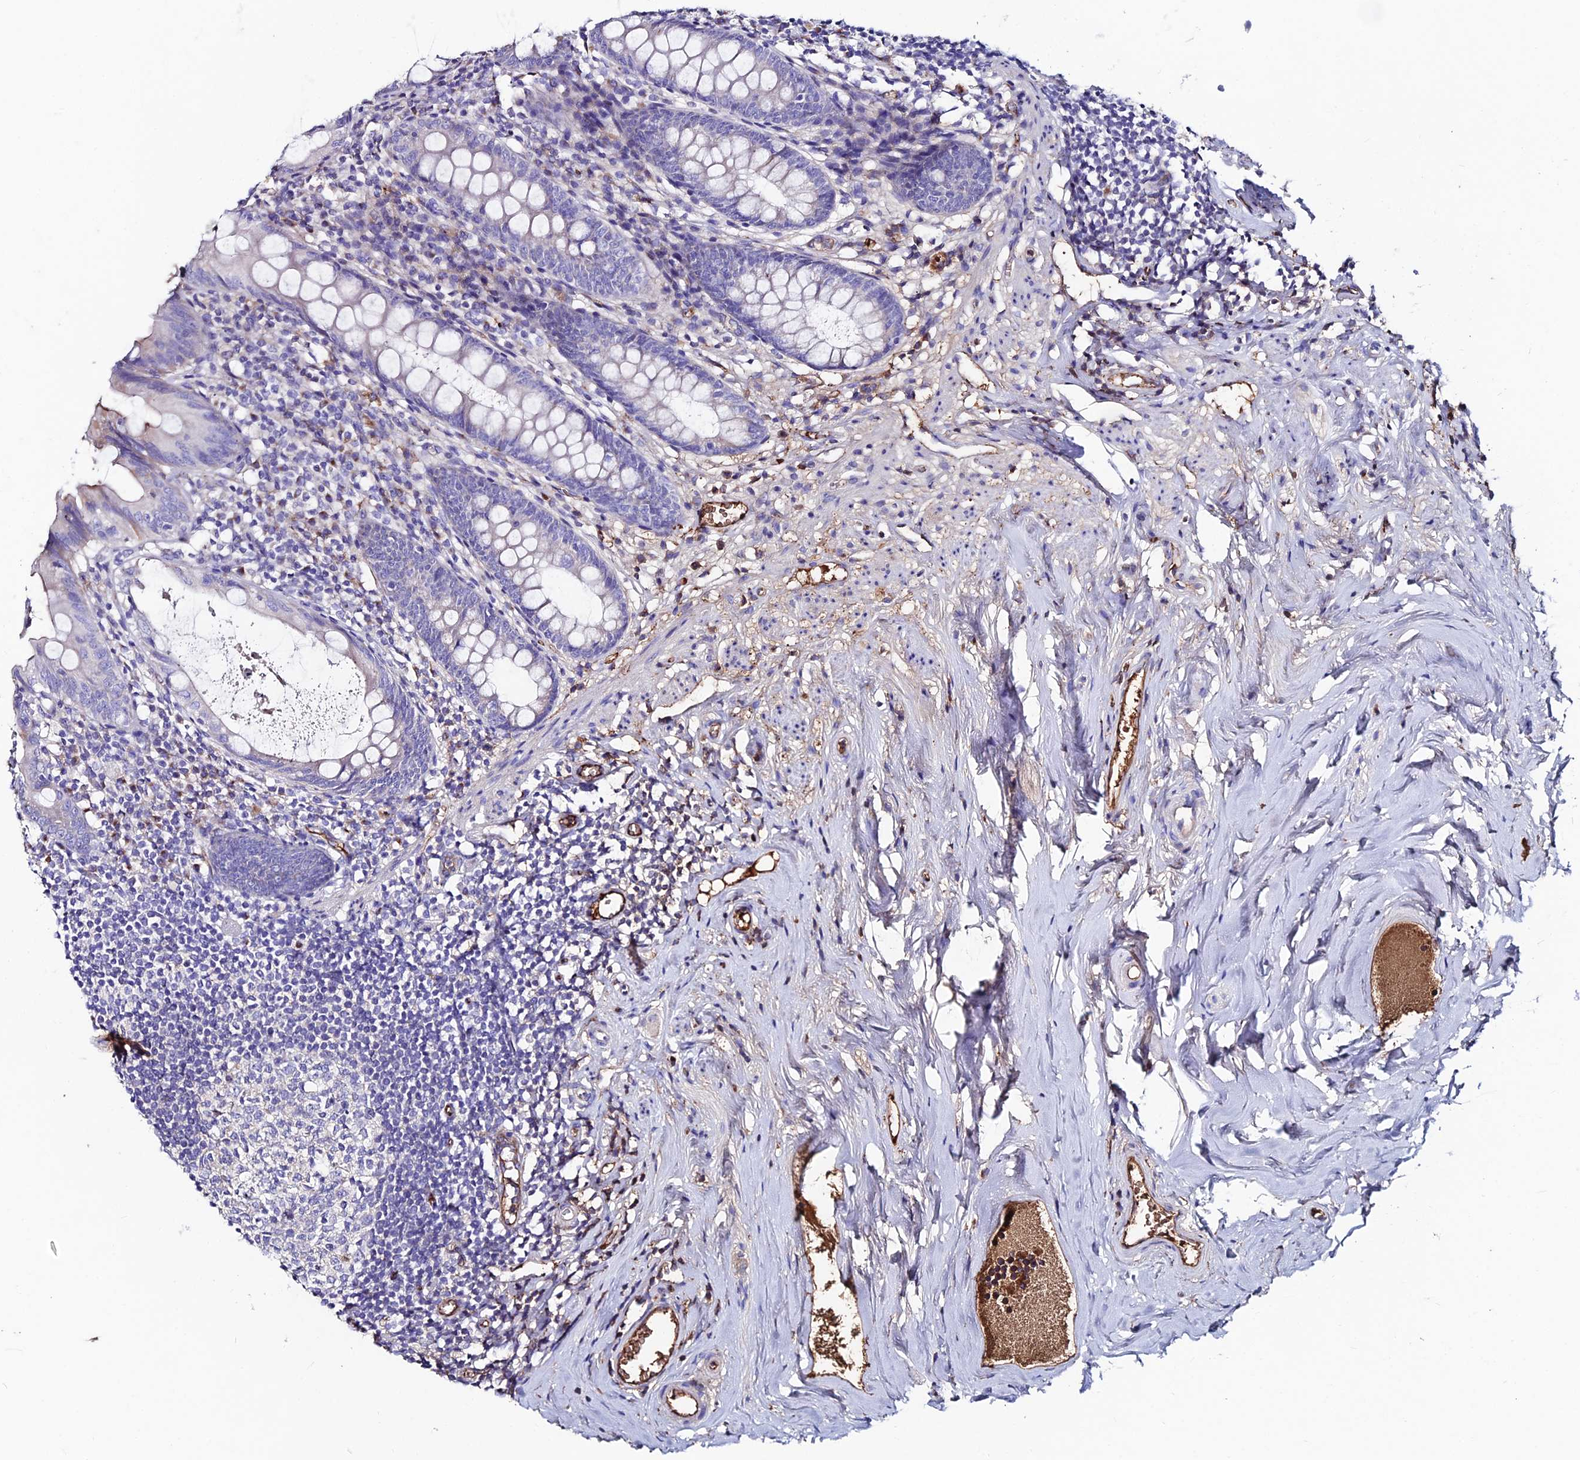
{"staining": {"intensity": "moderate", "quantity": "<25%", "location": "cytoplasmic/membranous"}, "tissue": "appendix", "cell_type": "Glandular cells", "image_type": "normal", "snomed": [{"axis": "morphology", "description": "Normal tissue, NOS"}, {"axis": "topography", "description": "Appendix"}], "caption": "The micrograph demonstrates a brown stain indicating the presence of a protein in the cytoplasmic/membranous of glandular cells in appendix. (DAB IHC, brown staining for protein, blue staining for nuclei).", "gene": "SLC25A16", "patient": {"sex": "female", "age": 51}}